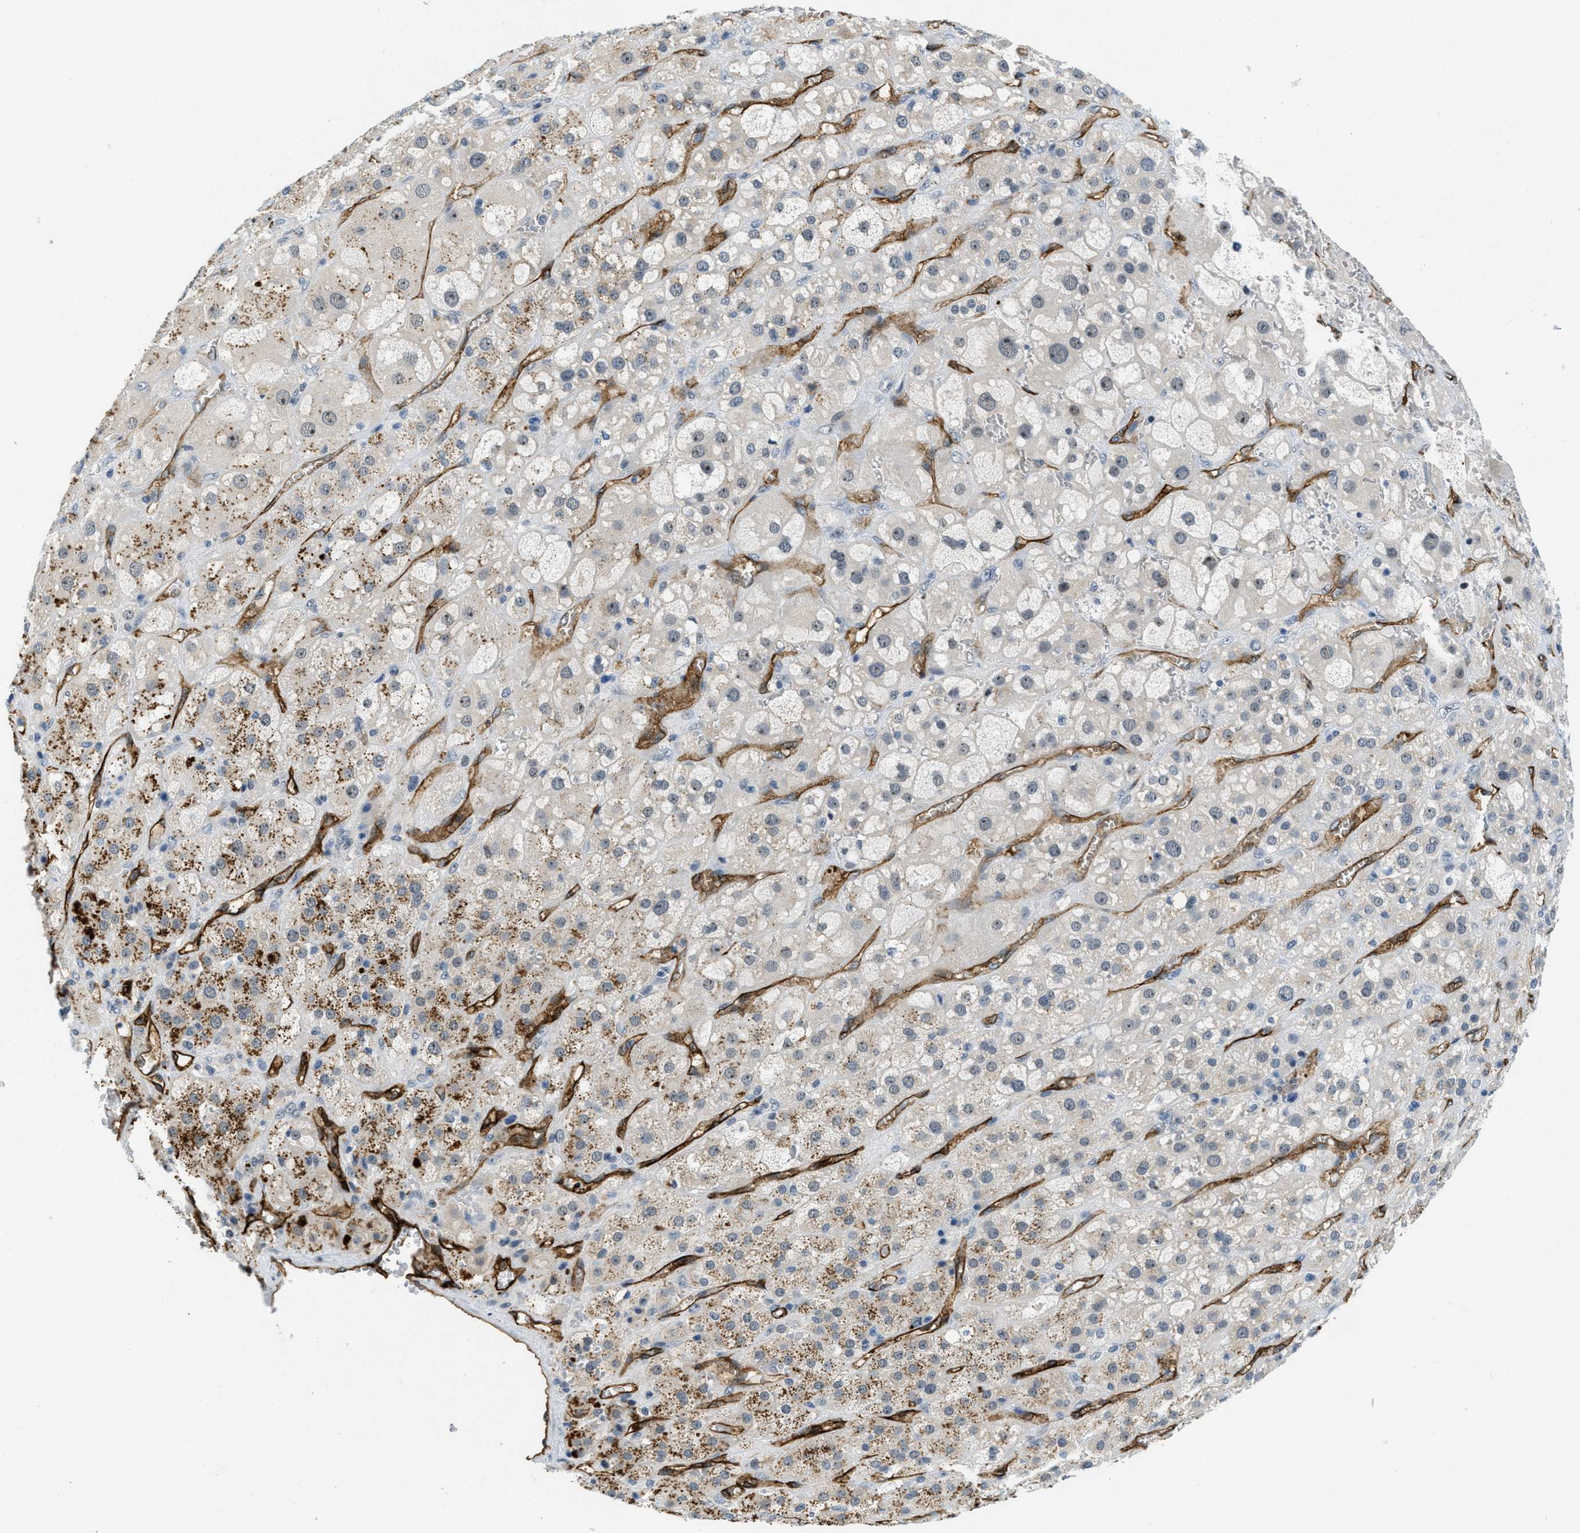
{"staining": {"intensity": "weak", "quantity": "<25%", "location": "cytoplasmic/membranous"}, "tissue": "adrenal gland", "cell_type": "Glandular cells", "image_type": "normal", "snomed": [{"axis": "morphology", "description": "Normal tissue, NOS"}, {"axis": "topography", "description": "Adrenal gland"}], "caption": "A histopathology image of human adrenal gland is negative for staining in glandular cells. The staining is performed using DAB brown chromogen with nuclei counter-stained in using hematoxylin.", "gene": "SLCO2A1", "patient": {"sex": "female", "age": 47}}